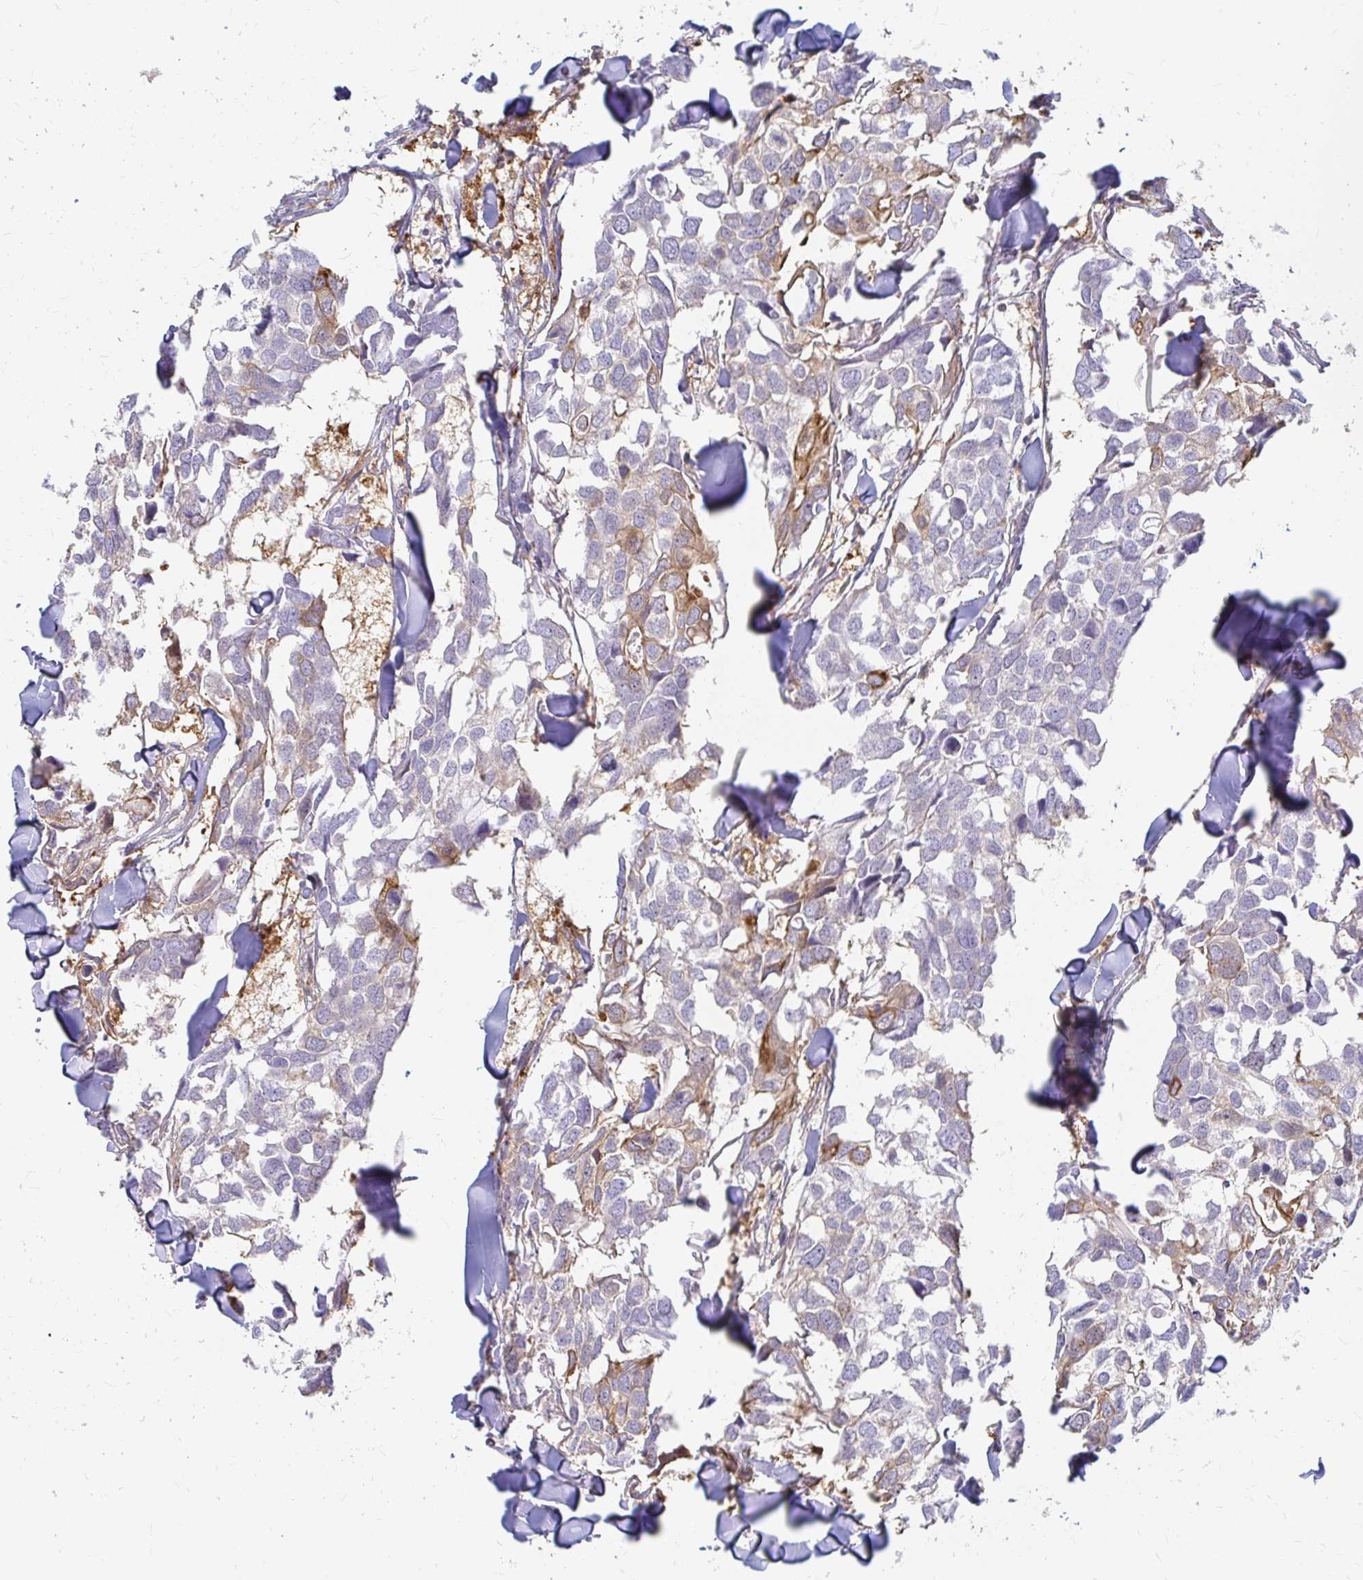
{"staining": {"intensity": "negative", "quantity": "none", "location": "none"}, "tissue": "breast cancer", "cell_type": "Tumor cells", "image_type": "cancer", "snomed": [{"axis": "morphology", "description": "Duct carcinoma"}, {"axis": "topography", "description": "Breast"}], "caption": "Immunohistochemistry (IHC) photomicrograph of human breast intraductal carcinoma stained for a protein (brown), which exhibits no expression in tumor cells.", "gene": "CAST", "patient": {"sex": "female", "age": 83}}